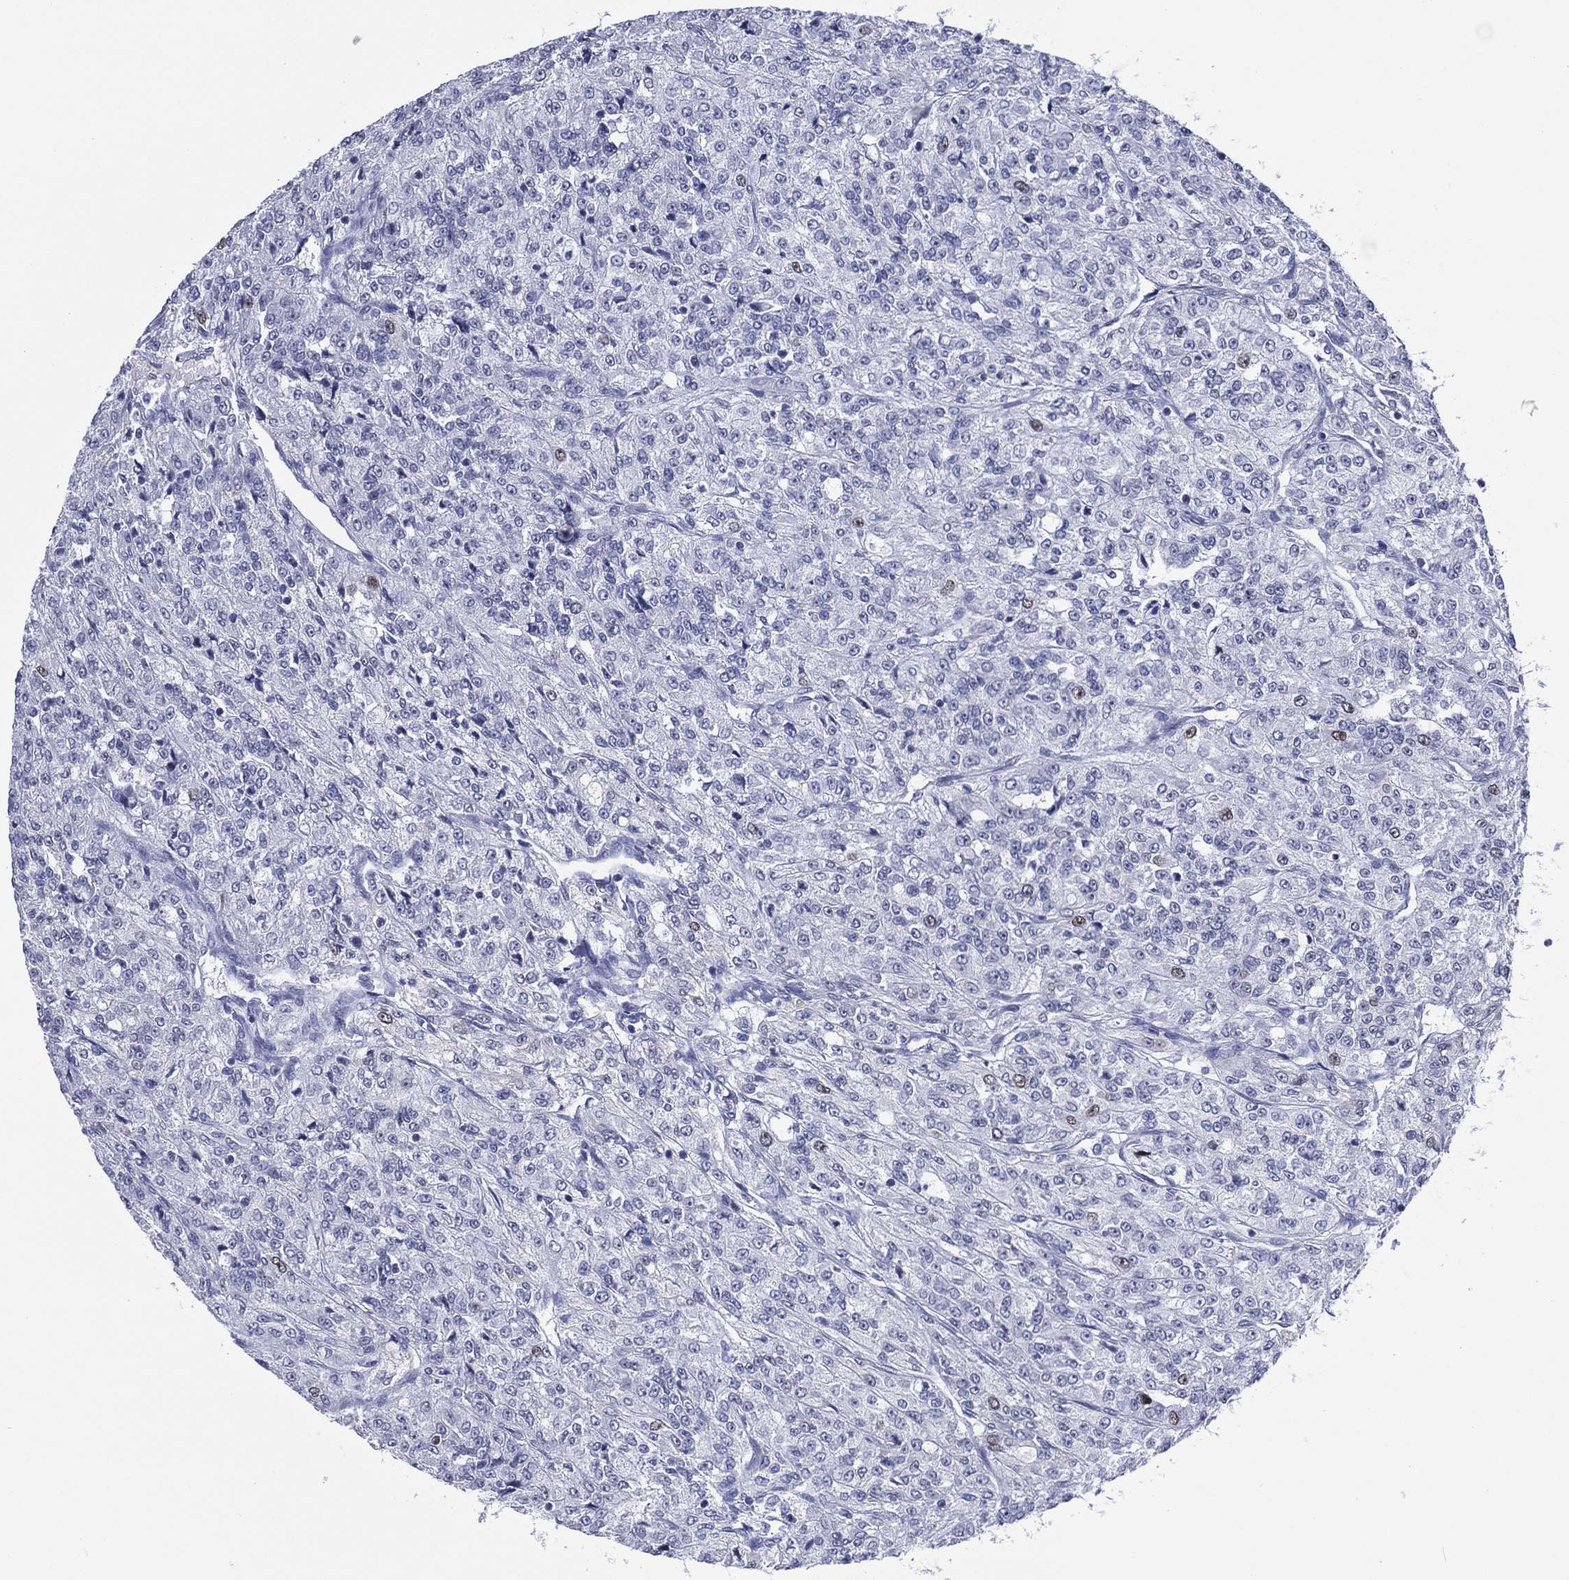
{"staining": {"intensity": "negative", "quantity": "none", "location": "none"}, "tissue": "renal cancer", "cell_type": "Tumor cells", "image_type": "cancer", "snomed": [{"axis": "morphology", "description": "Adenocarcinoma, NOS"}, {"axis": "topography", "description": "Kidney"}], "caption": "The IHC micrograph has no significant positivity in tumor cells of renal cancer tissue.", "gene": "GATA6", "patient": {"sex": "female", "age": 63}}